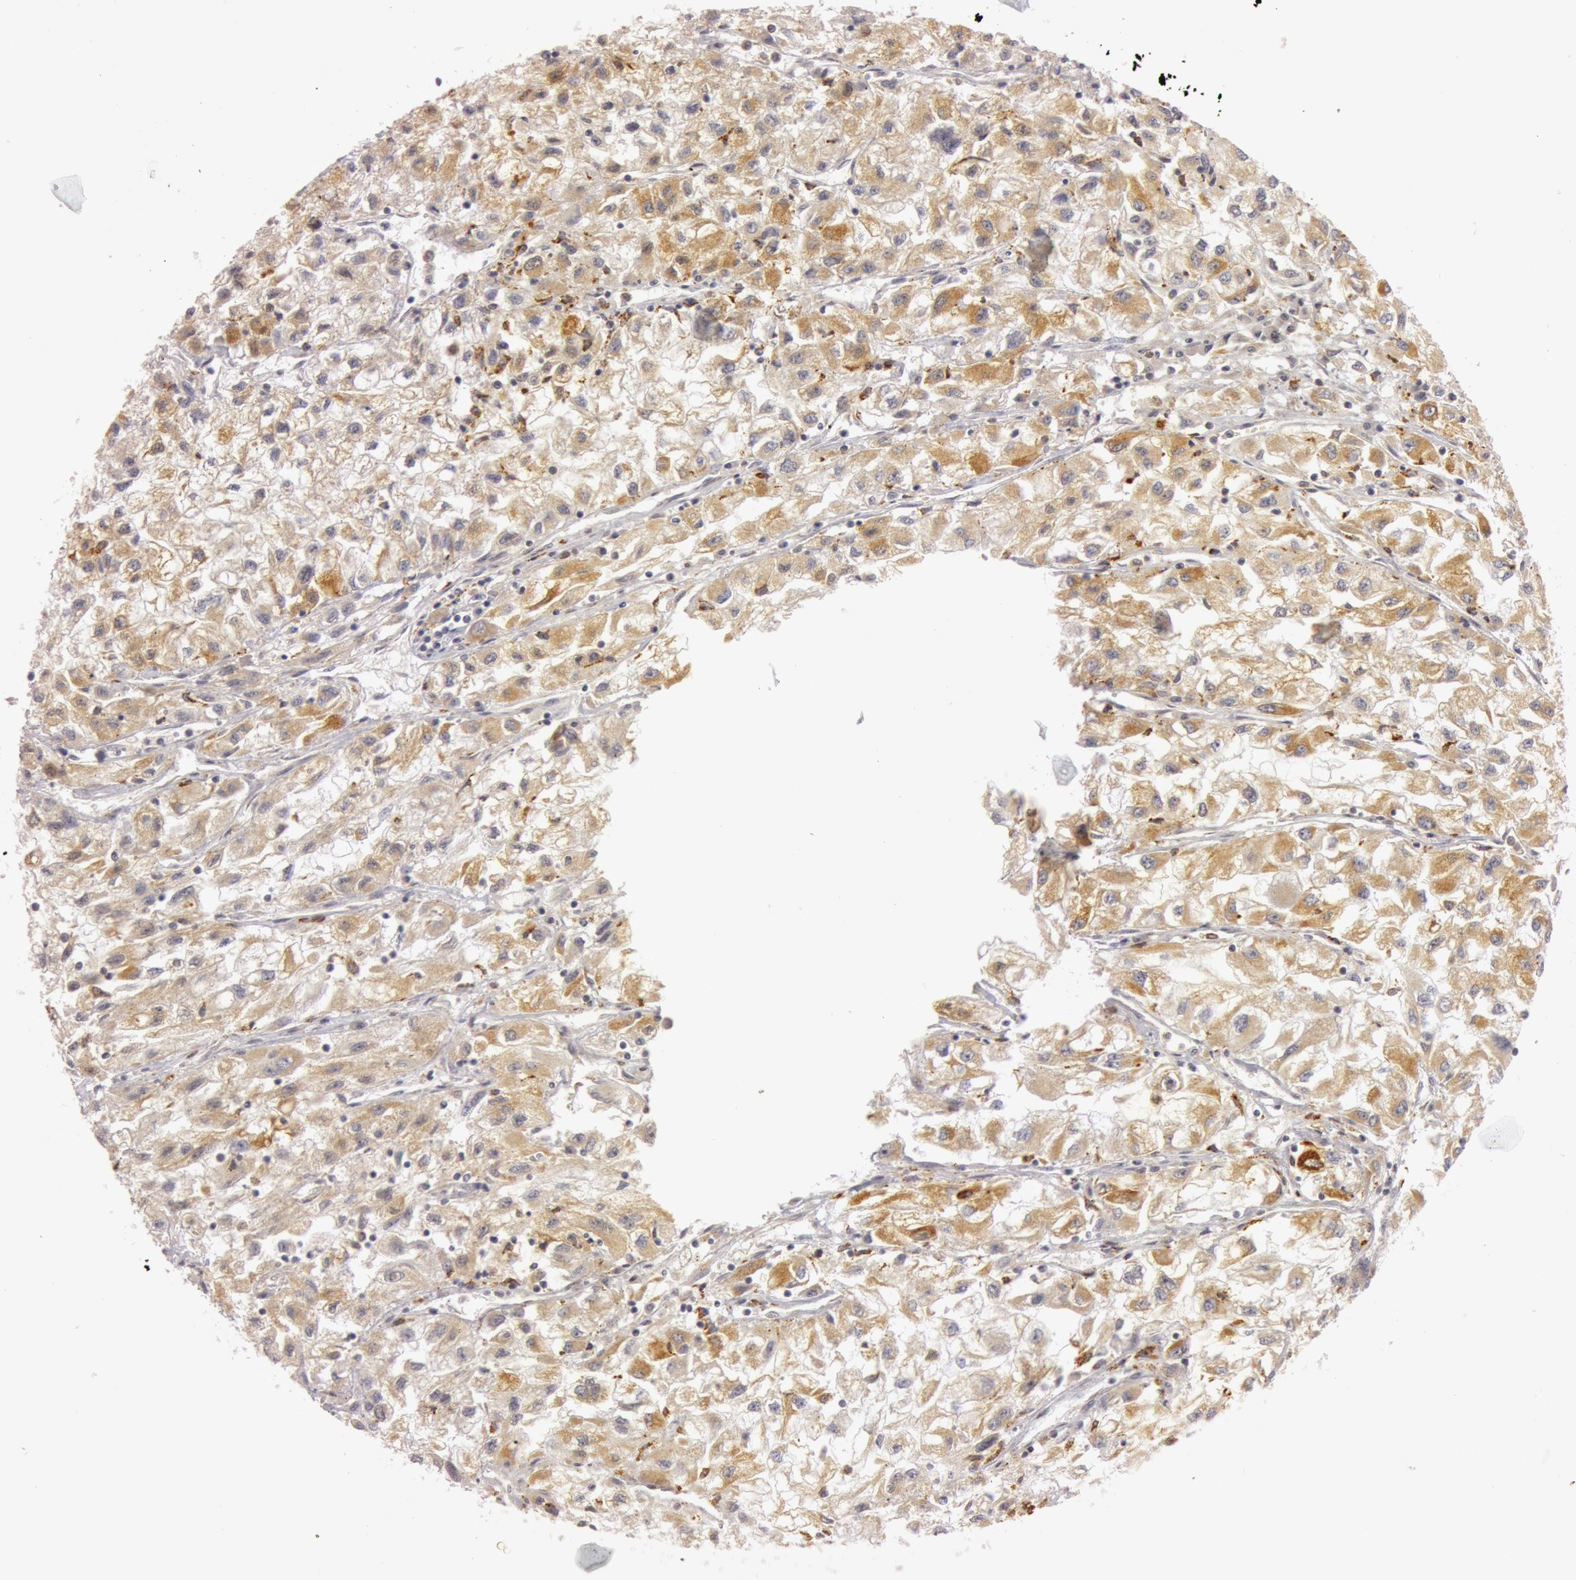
{"staining": {"intensity": "moderate", "quantity": ">75%", "location": "cytoplasmic/membranous"}, "tissue": "renal cancer", "cell_type": "Tumor cells", "image_type": "cancer", "snomed": [{"axis": "morphology", "description": "Adenocarcinoma, NOS"}, {"axis": "topography", "description": "Kidney"}], "caption": "Tumor cells show medium levels of moderate cytoplasmic/membranous staining in about >75% of cells in renal adenocarcinoma.", "gene": "C7", "patient": {"sex": "male", "age": 59}}